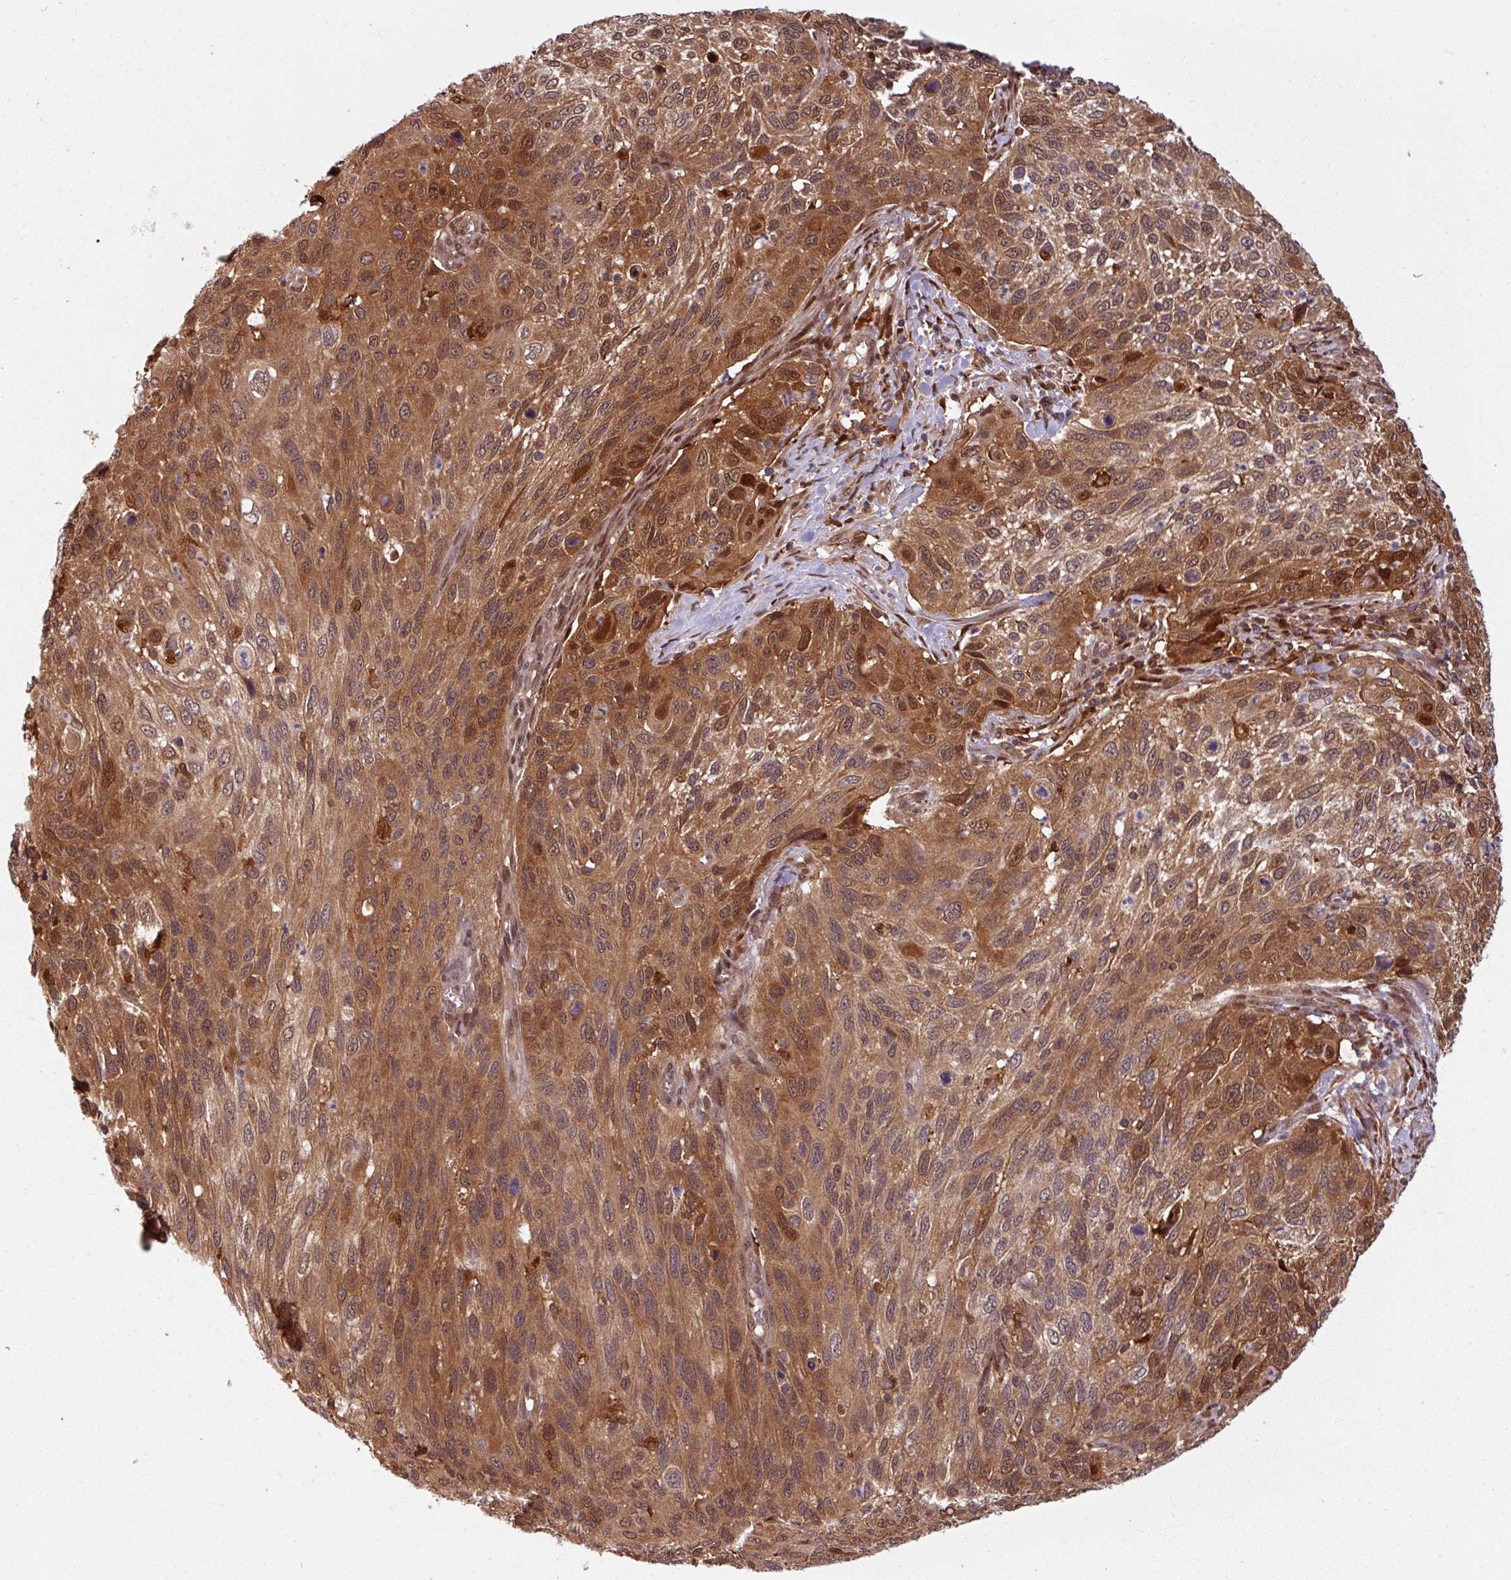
{"staining": {"intensity": "moderate", "quantity": ">75%", "location": "cytoplasmic/membranous,nuclear"}, "tissue": "cervical cancer", "cell_type": "Tumor cells", "image_type": "cancer", "snomed": [{"axis": "morphology", "description": "Squamous cell carcinoma, NOS"}, {"axis": "topography", "description": "Cervix"}], "caption": "Human cervical cancer (squamous cell carcinoma) stained with a protein marker demonstrates moderate staining in tumor cells.", "gene": "KCTD11", "patient": {"sex": "female", "age": 70}}